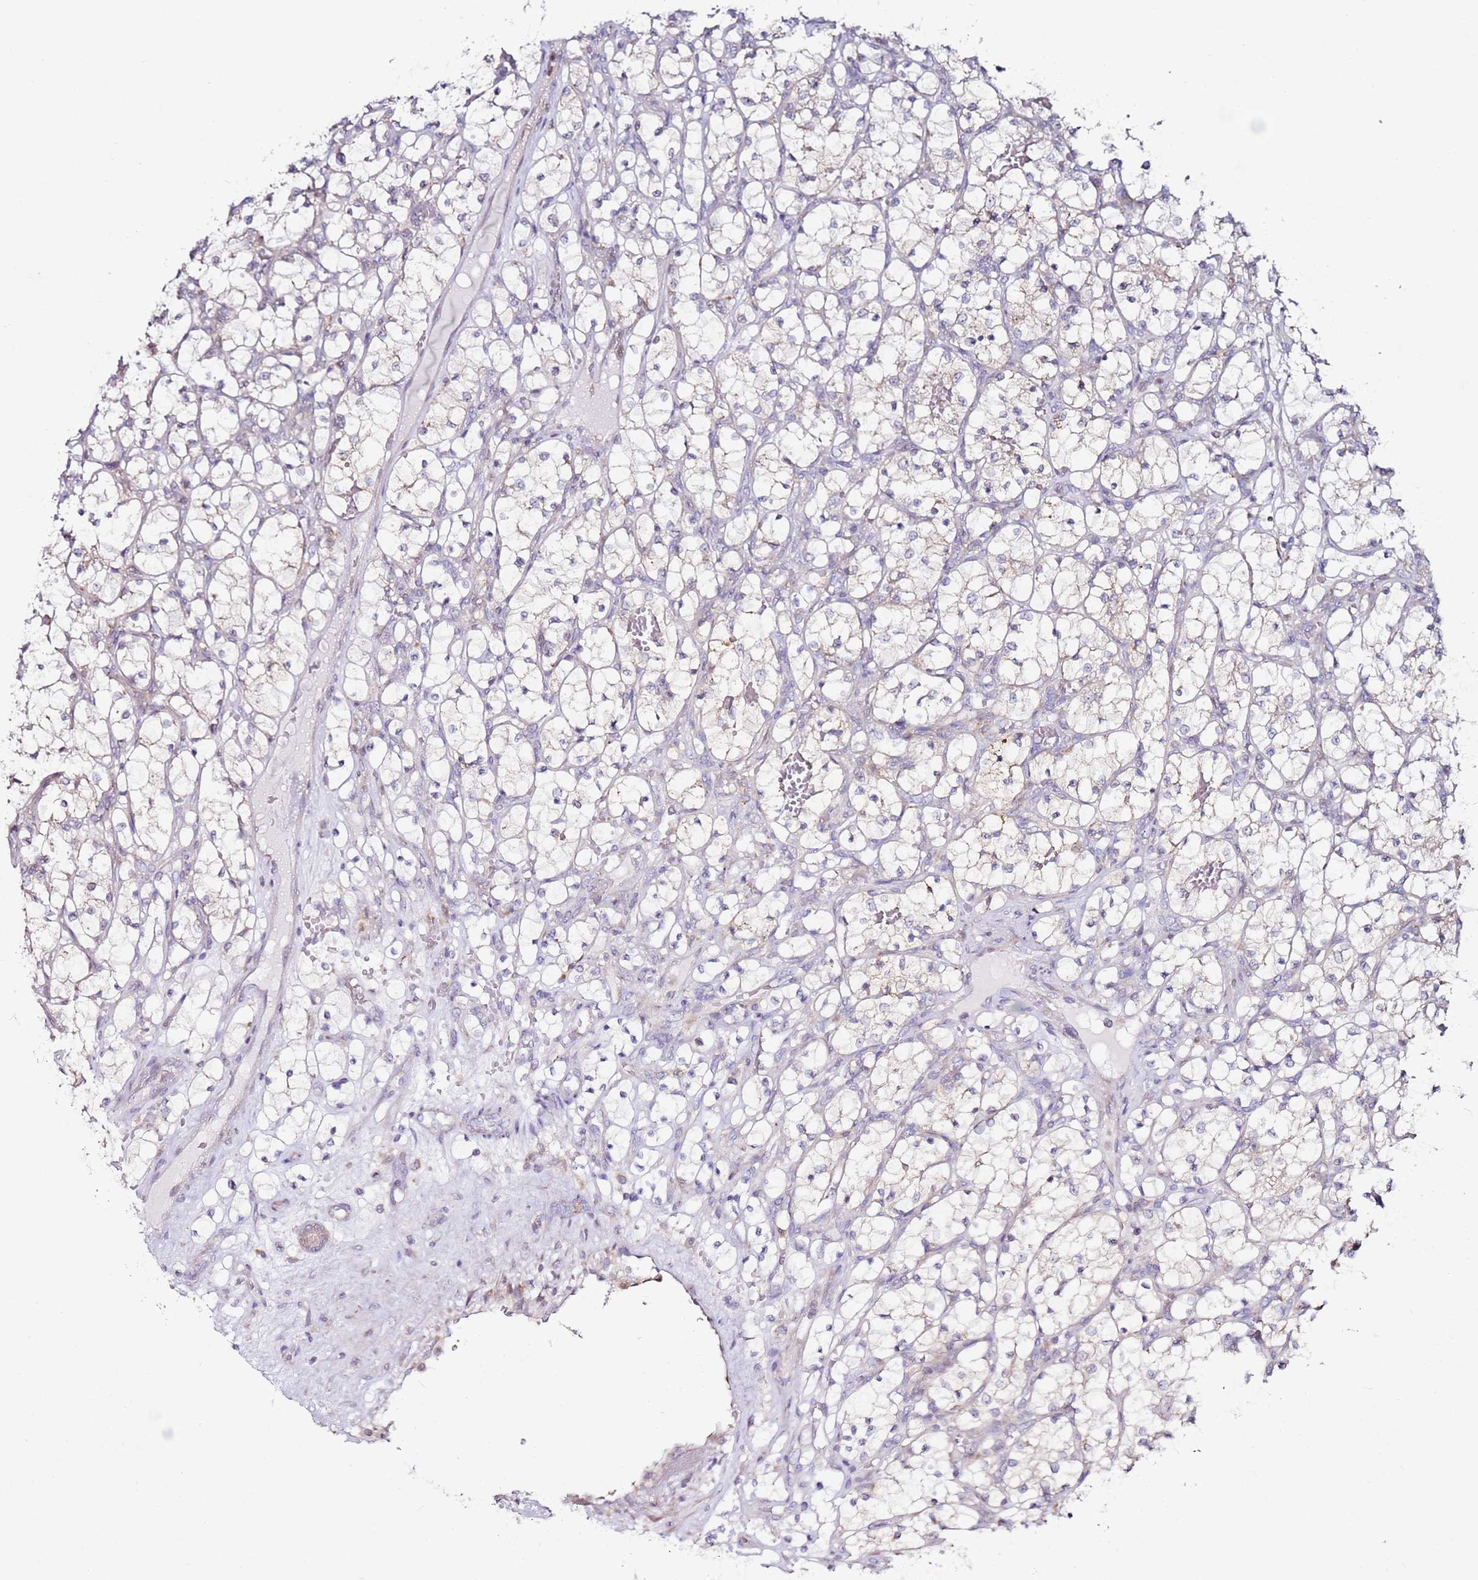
{"staining": {"intensity": "negative", "quantity": "none", "location": "none"}, "tissue": "renal cancer", "cell_type": "Tumor cells", "image_type": "cancer", "snomed": [{"axis": "morphology", "description": "Adenocarcinoma, NOS"}, {"axis": "topography", "description": "Kidney"}], "caption": "IHC histopathology image of human renal cancer (adenocarcinoma) stained for a protein (brown), which demonstrates no staining in tumor cells.", "gene": "CNOT9", "patient": {"sex": "female", "age": 69}}